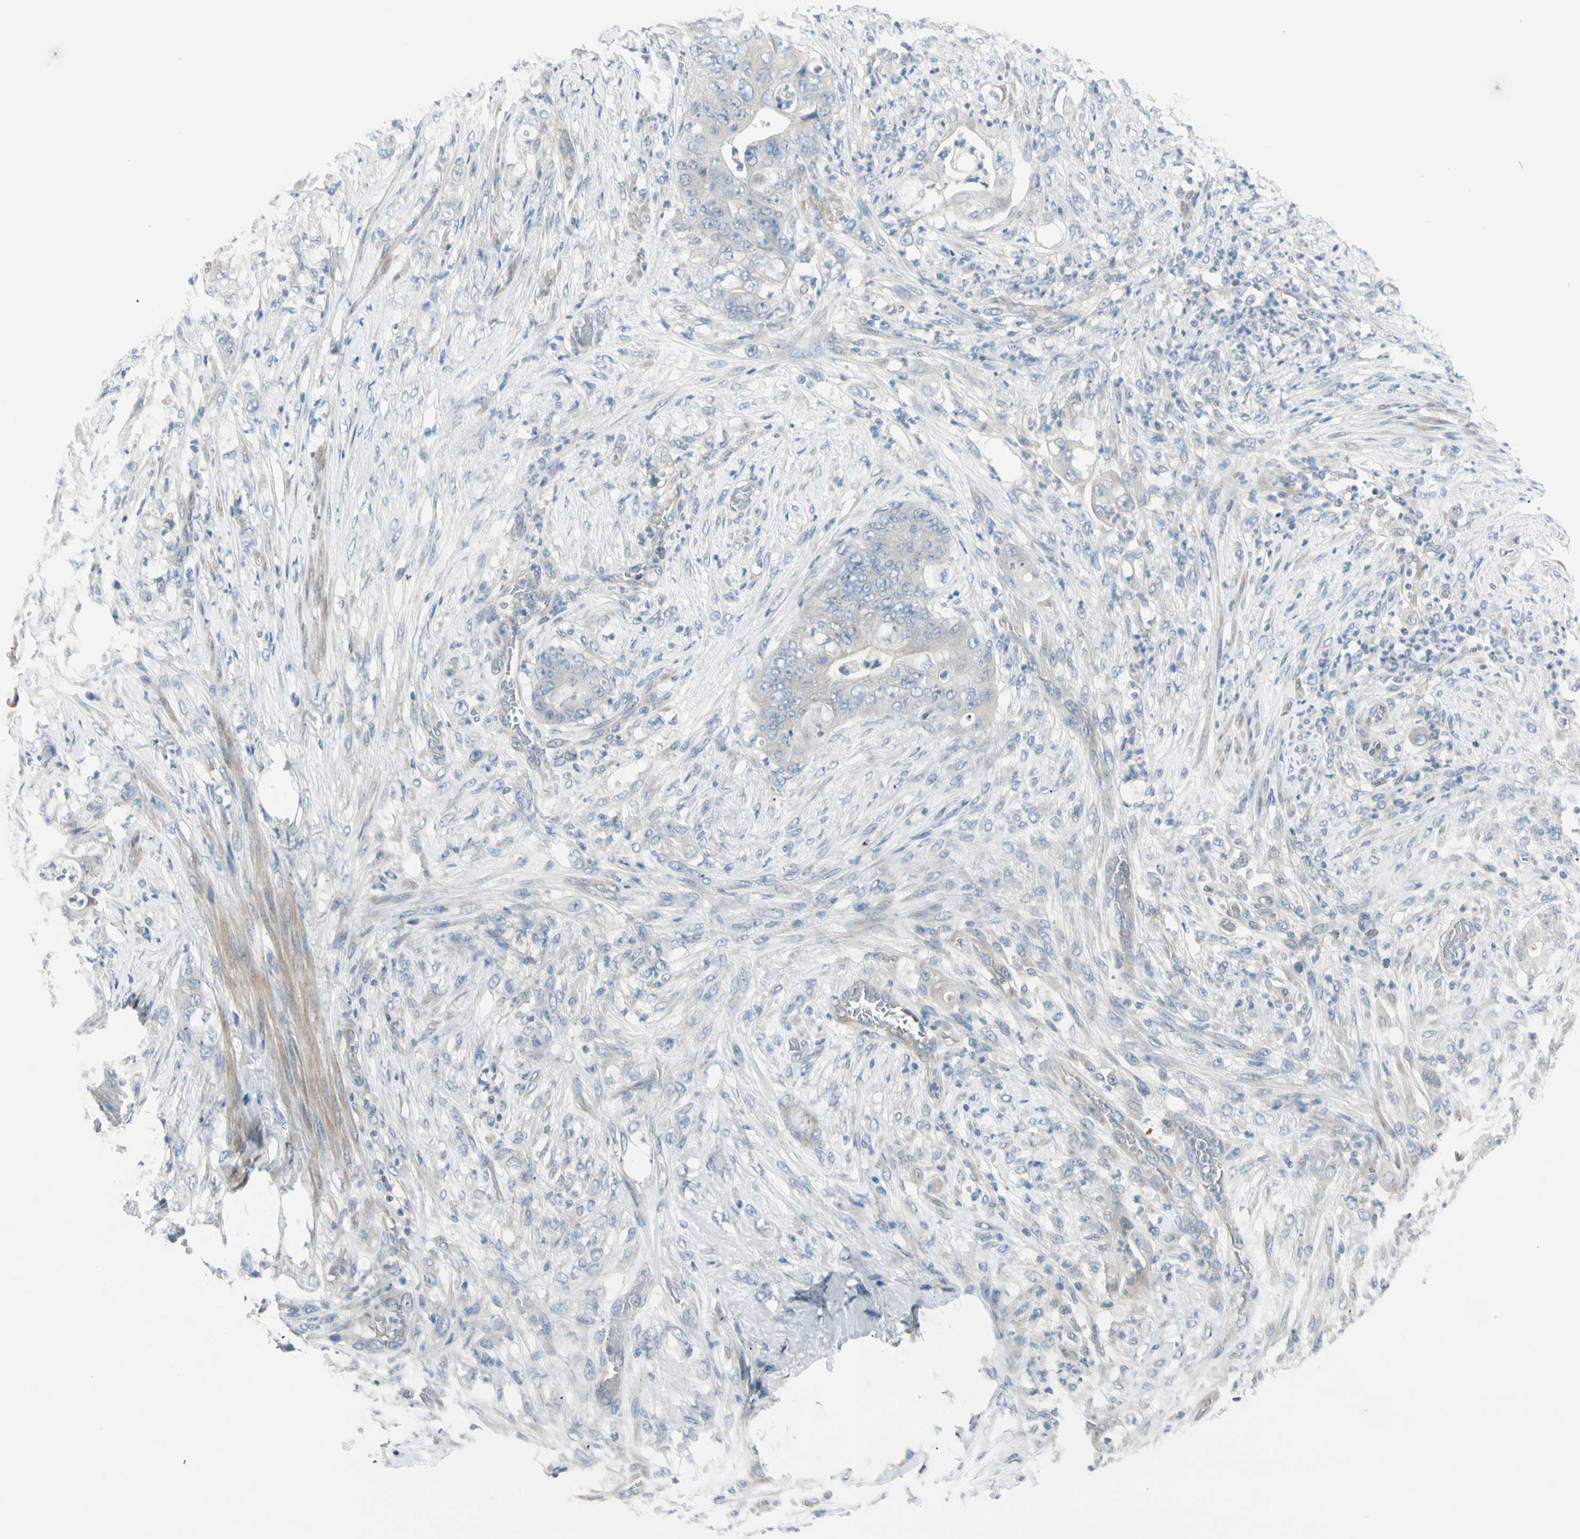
{"staining": {"intensity": "negative", "quantity": "none", "location": "none"}, "tissue": "stomach cancer", "cell_type": "Tumor cells", "image_type": "cancer", "snomed": [{"axis": "morphology", "description": "Adenocarcinoma, NOS"}, {"axis": "topography", "description": "Stomach"}], "caption": "A histopathology image of stomach cancer stained for a protein displays no brown staining in tumor cells.", "gene": "CYP2E1", "patient": {"sex": "female", "age": 73}}